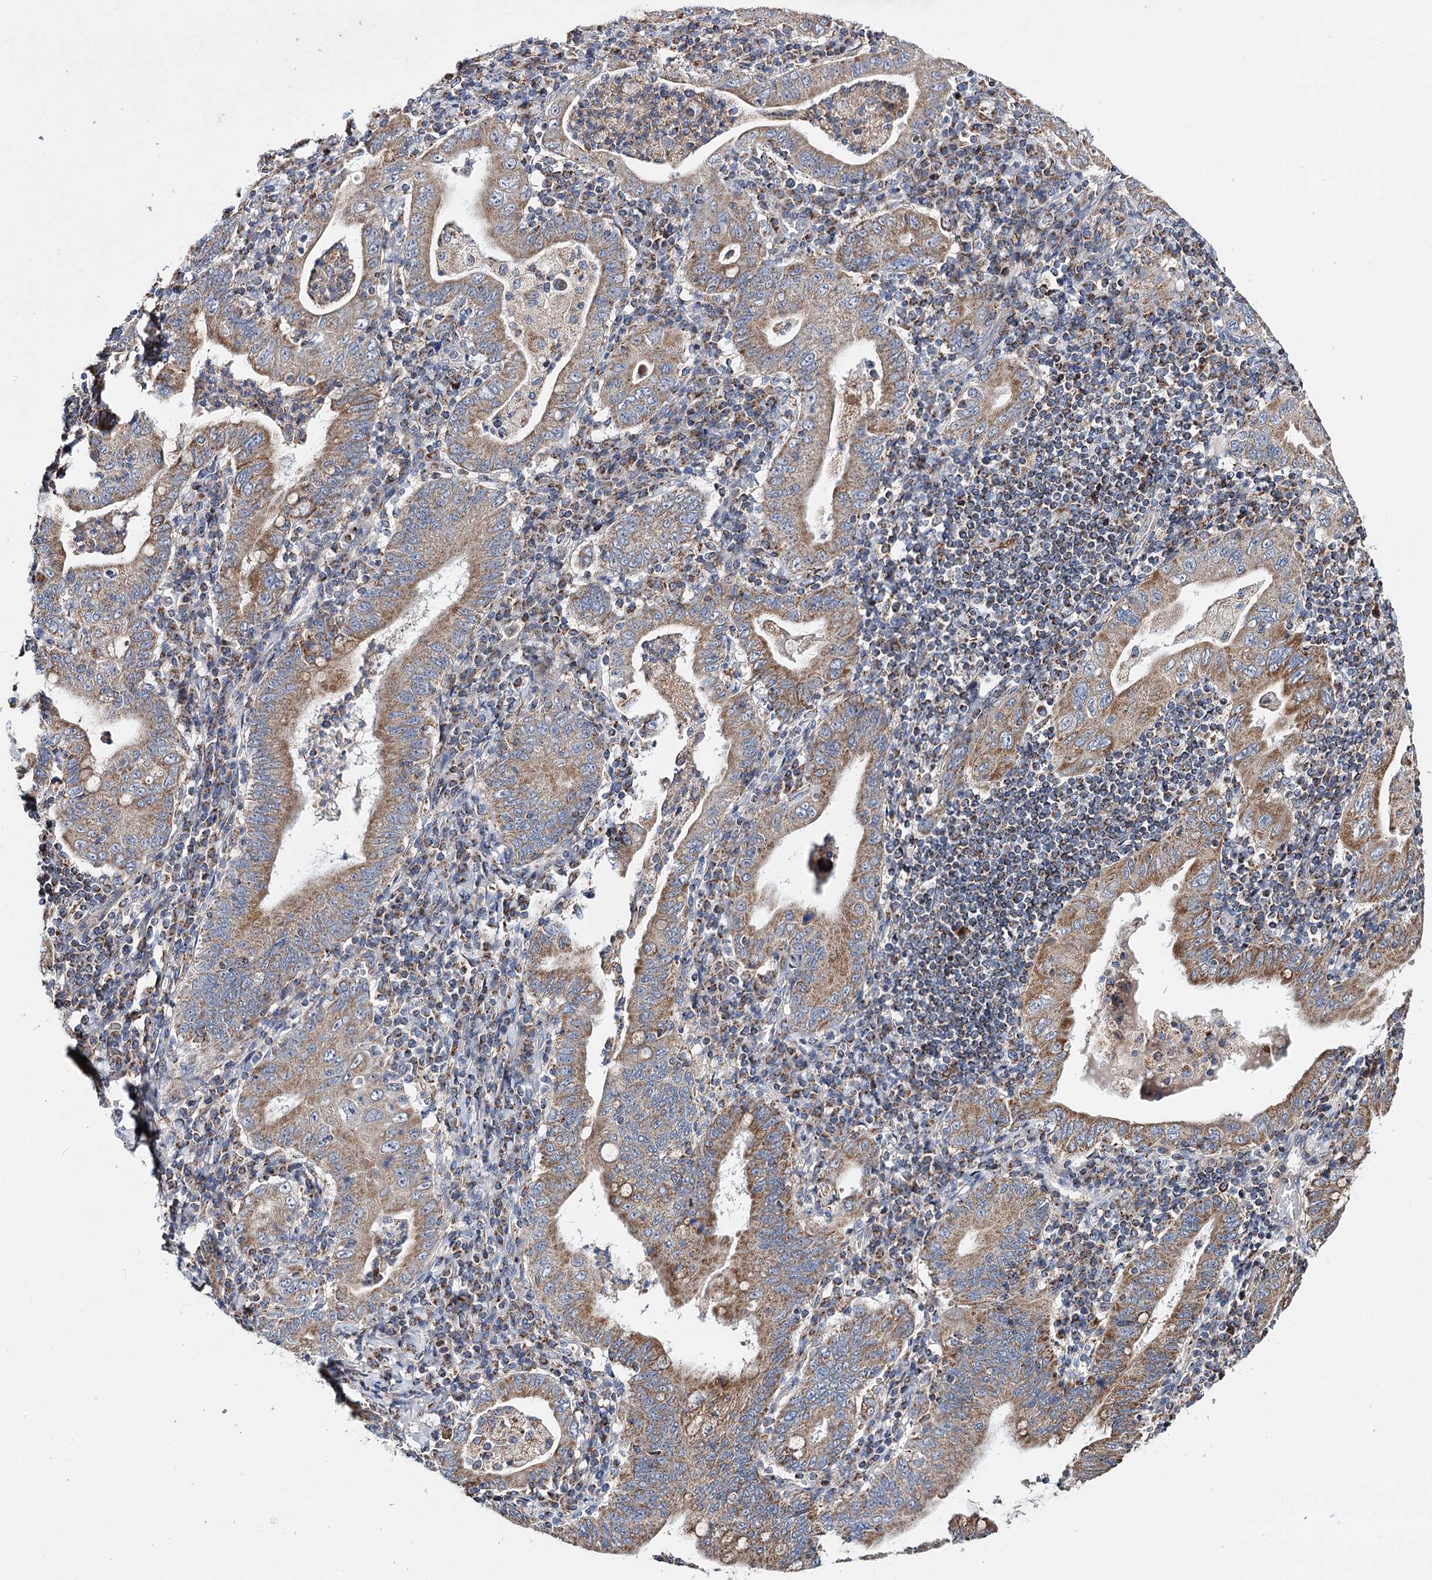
{"staining": {"intensity": "moderate", "quantity": ">75%", "location": "cytoplasmic/membranous"}, "tissue": "stomach cancer", "cell_type": "Tumor cells", "image_type": "cancer", "snomed": [{"axis": "morphology", "description": "Normal tissue, NOS"}, {"axis": "morphology", "description": "Adenocarcinoma, NOS"}, {"axis": "topography", "description": "Esophagus"}, {"axis": "topography", "description": "Stomach, upper"}, {"axis": "topography", "description": "Peripheral nerve tissue"}], "caption": "Tumor cells display medium levels of moderate cytoplasmic/membranous expression in about >75% of cells in human stomach adenocarcinoma.", "gene": "CFAP46", "patient": {"sex": "male", "age": 62}}